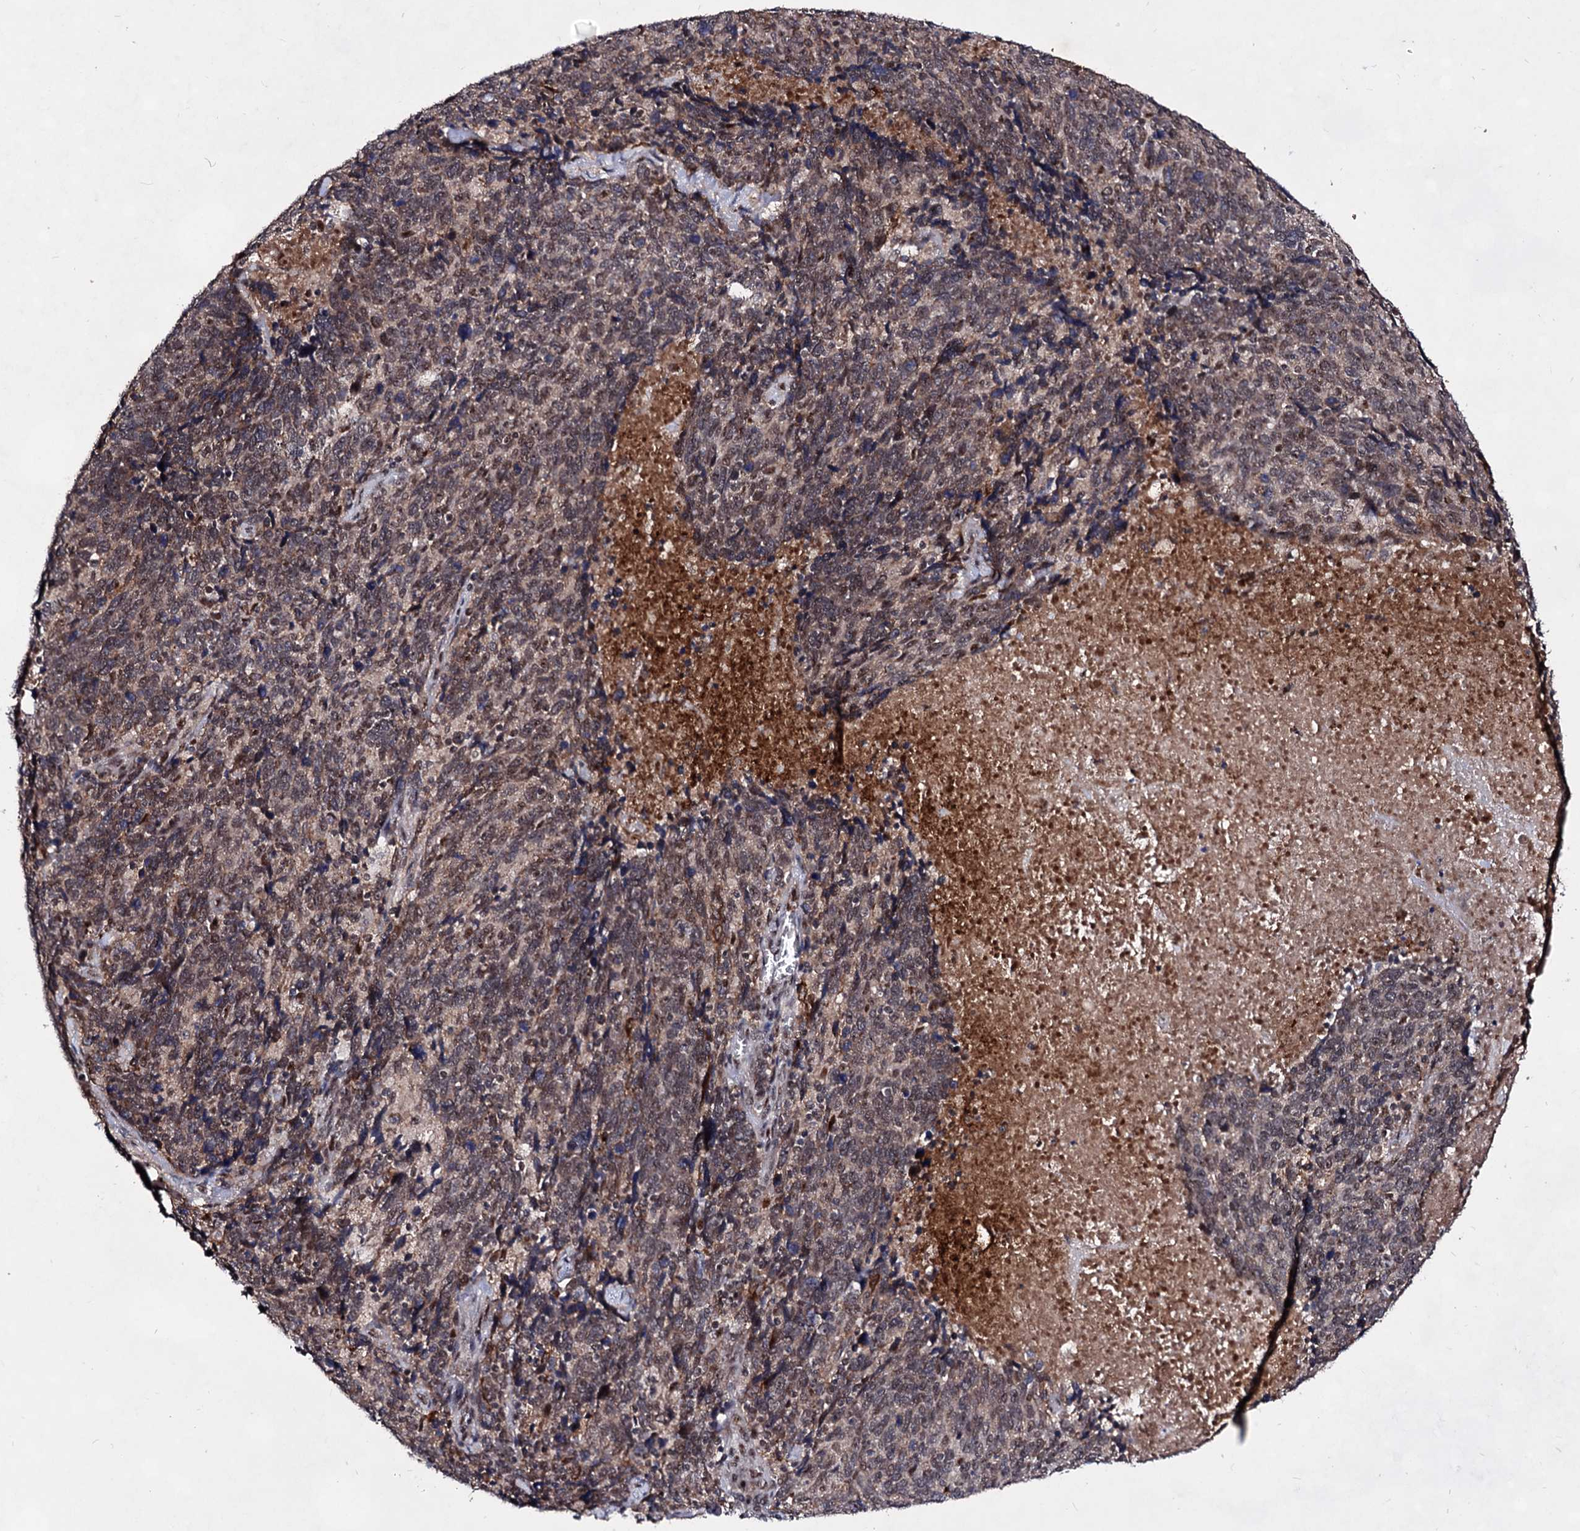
{"staining": {"intensity": "weak", "quantity": "25%-75%", "location": "nuclear"}, "tissue": "cervical cancer", "cell_type": "Tumor cells", "image_type": "cancer", "snomed": [{"axis": "morphology", "description": "Squamous cell carcinoma, NOS"}, {"axis": "topography", "description": "Cervix"}], "caption": "The image exhibits immunohistochemical staining of cervical cancer (squamous cell carcinoma). There is weak nuclear expression is present in about 25%-75% of tumor cells.", "gene": "EXOSC10", "patient": {"sex": "female", "age": 41}}